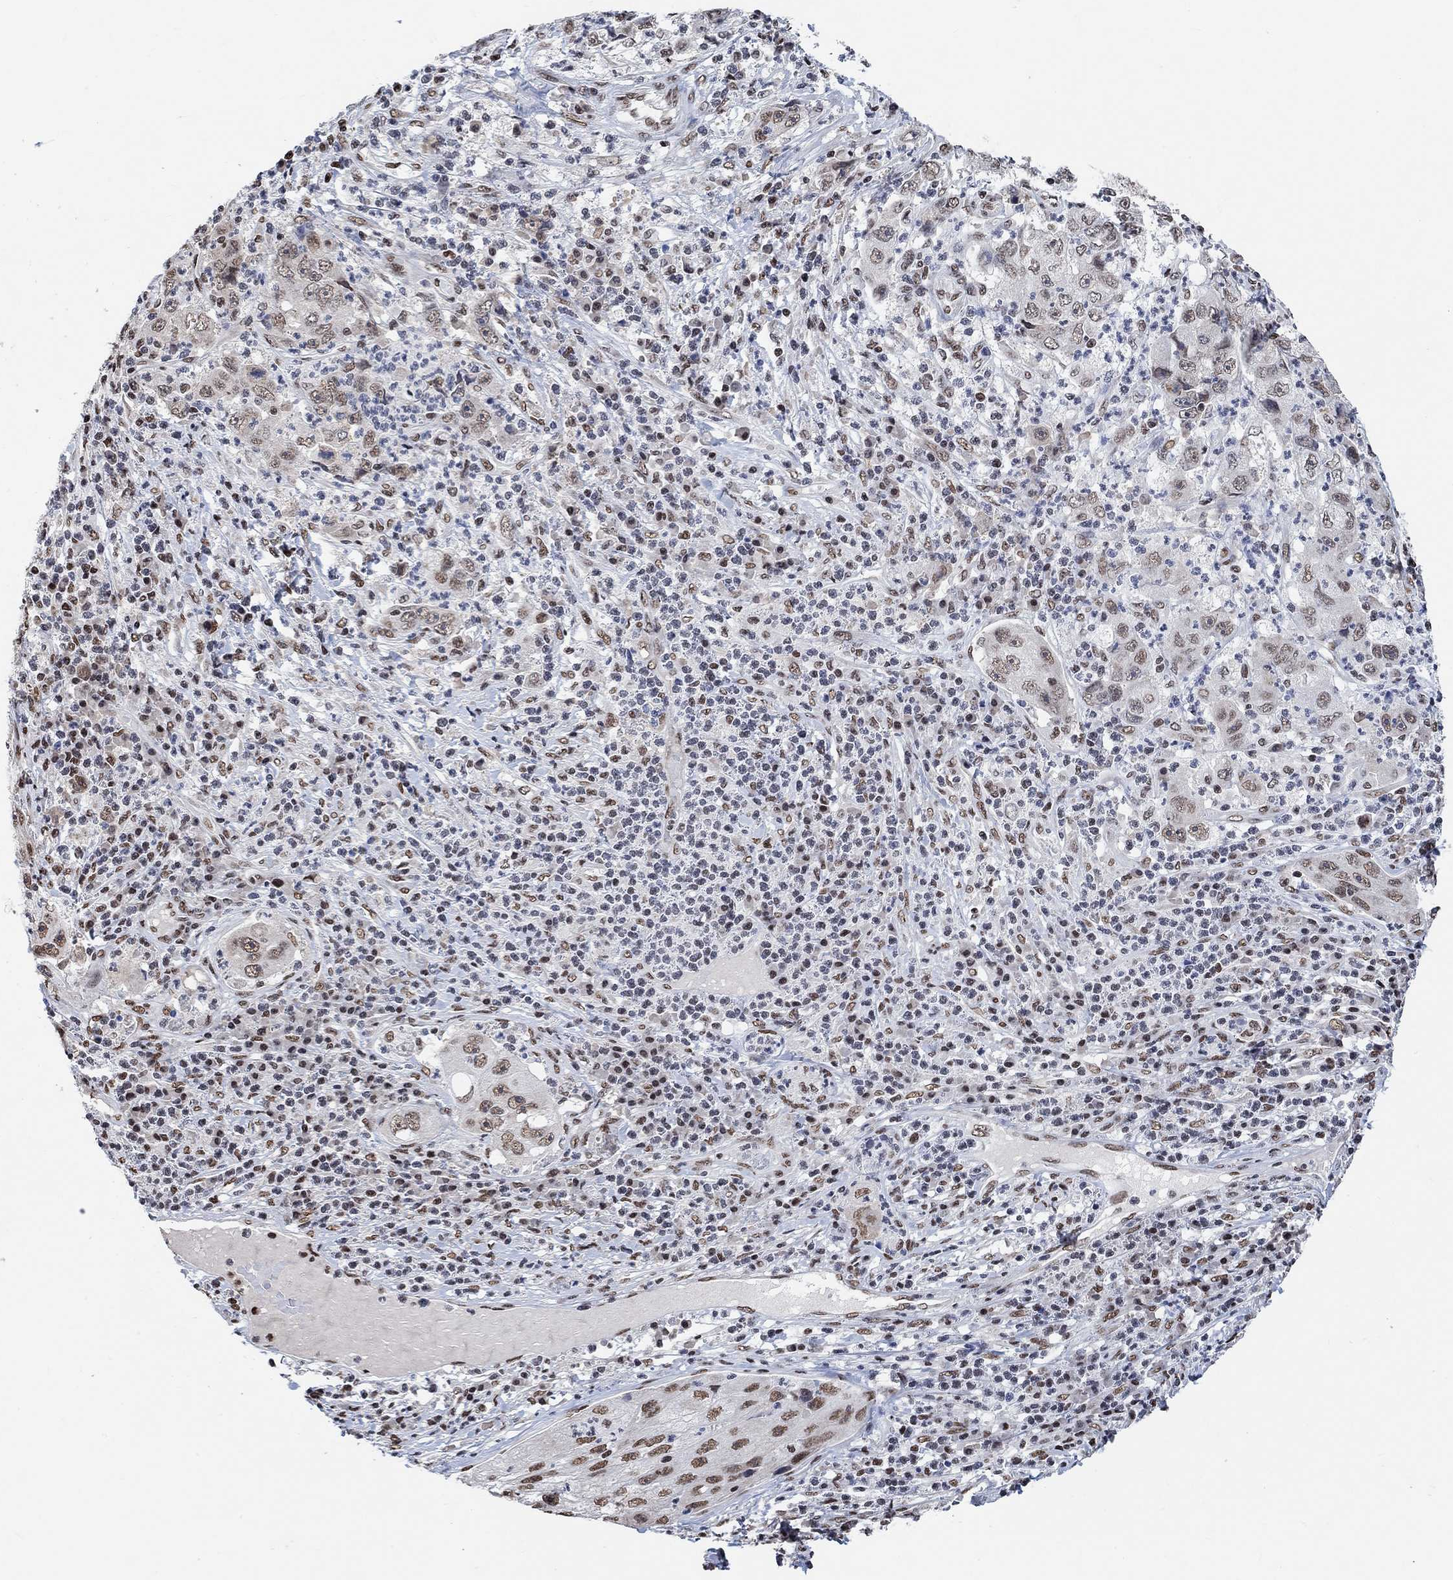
{"staining": {"intensity": "moderate", "quantity": "<25%", "location": "nuclear"}, "tissue": "cervical cancer", "cell_type": "Tumor cells", "image_type": "cancer", "snomed": [{"axis": "morphology", "description": "Squamous cell carcinoma, NOS"}, {"axis": "topography", "description": "Cervix"}], "caption": "Cervical cancer stained for a protein (brown) exhibits moderate nuclear positive positivity in approximately <25% of tumor cells.", "gene": "USP39", "patient": {"sex": "female", "age": 36}}